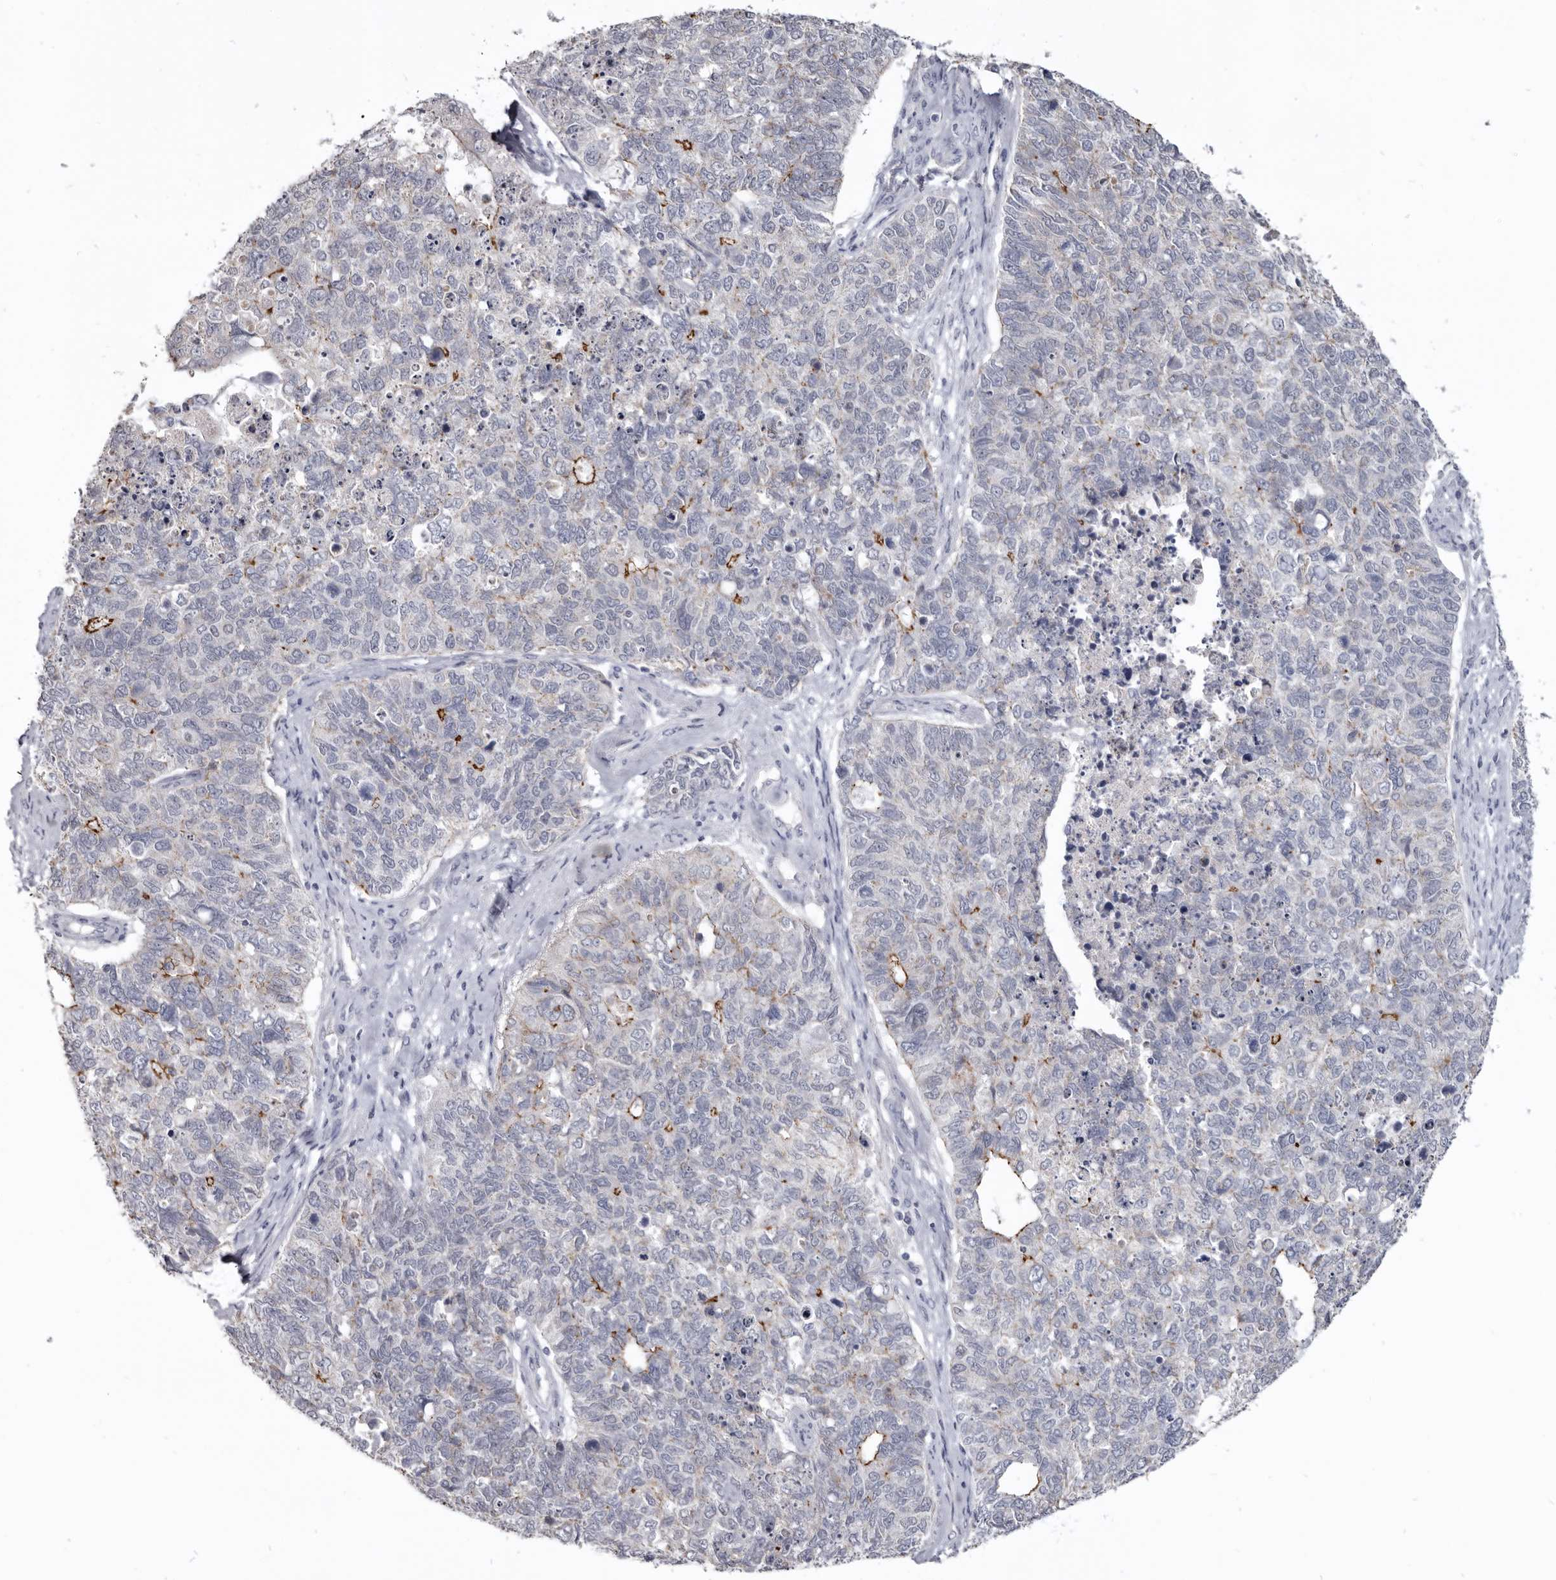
{"staining": {"intensity": "moderate", "quantity": "<25%", "location": "cytoplasmic/membranous"}, "tissue": "cervical cancer", "cell_type": "Tumor cells", "image_type": "cancer", "snomed": [{"axis": "morphology", "description": "Squamous cell carcinoma, NOS"}, {"axis": "topography", "description": "Cervix"}], "caption": "Squamous cell carcinoma (cervical) tissue shows moderate cytoplasmic/membranous staining in about <25% of tumor cells", "gene": "CGN", "patient": {"sex": "female", "age": 63}}